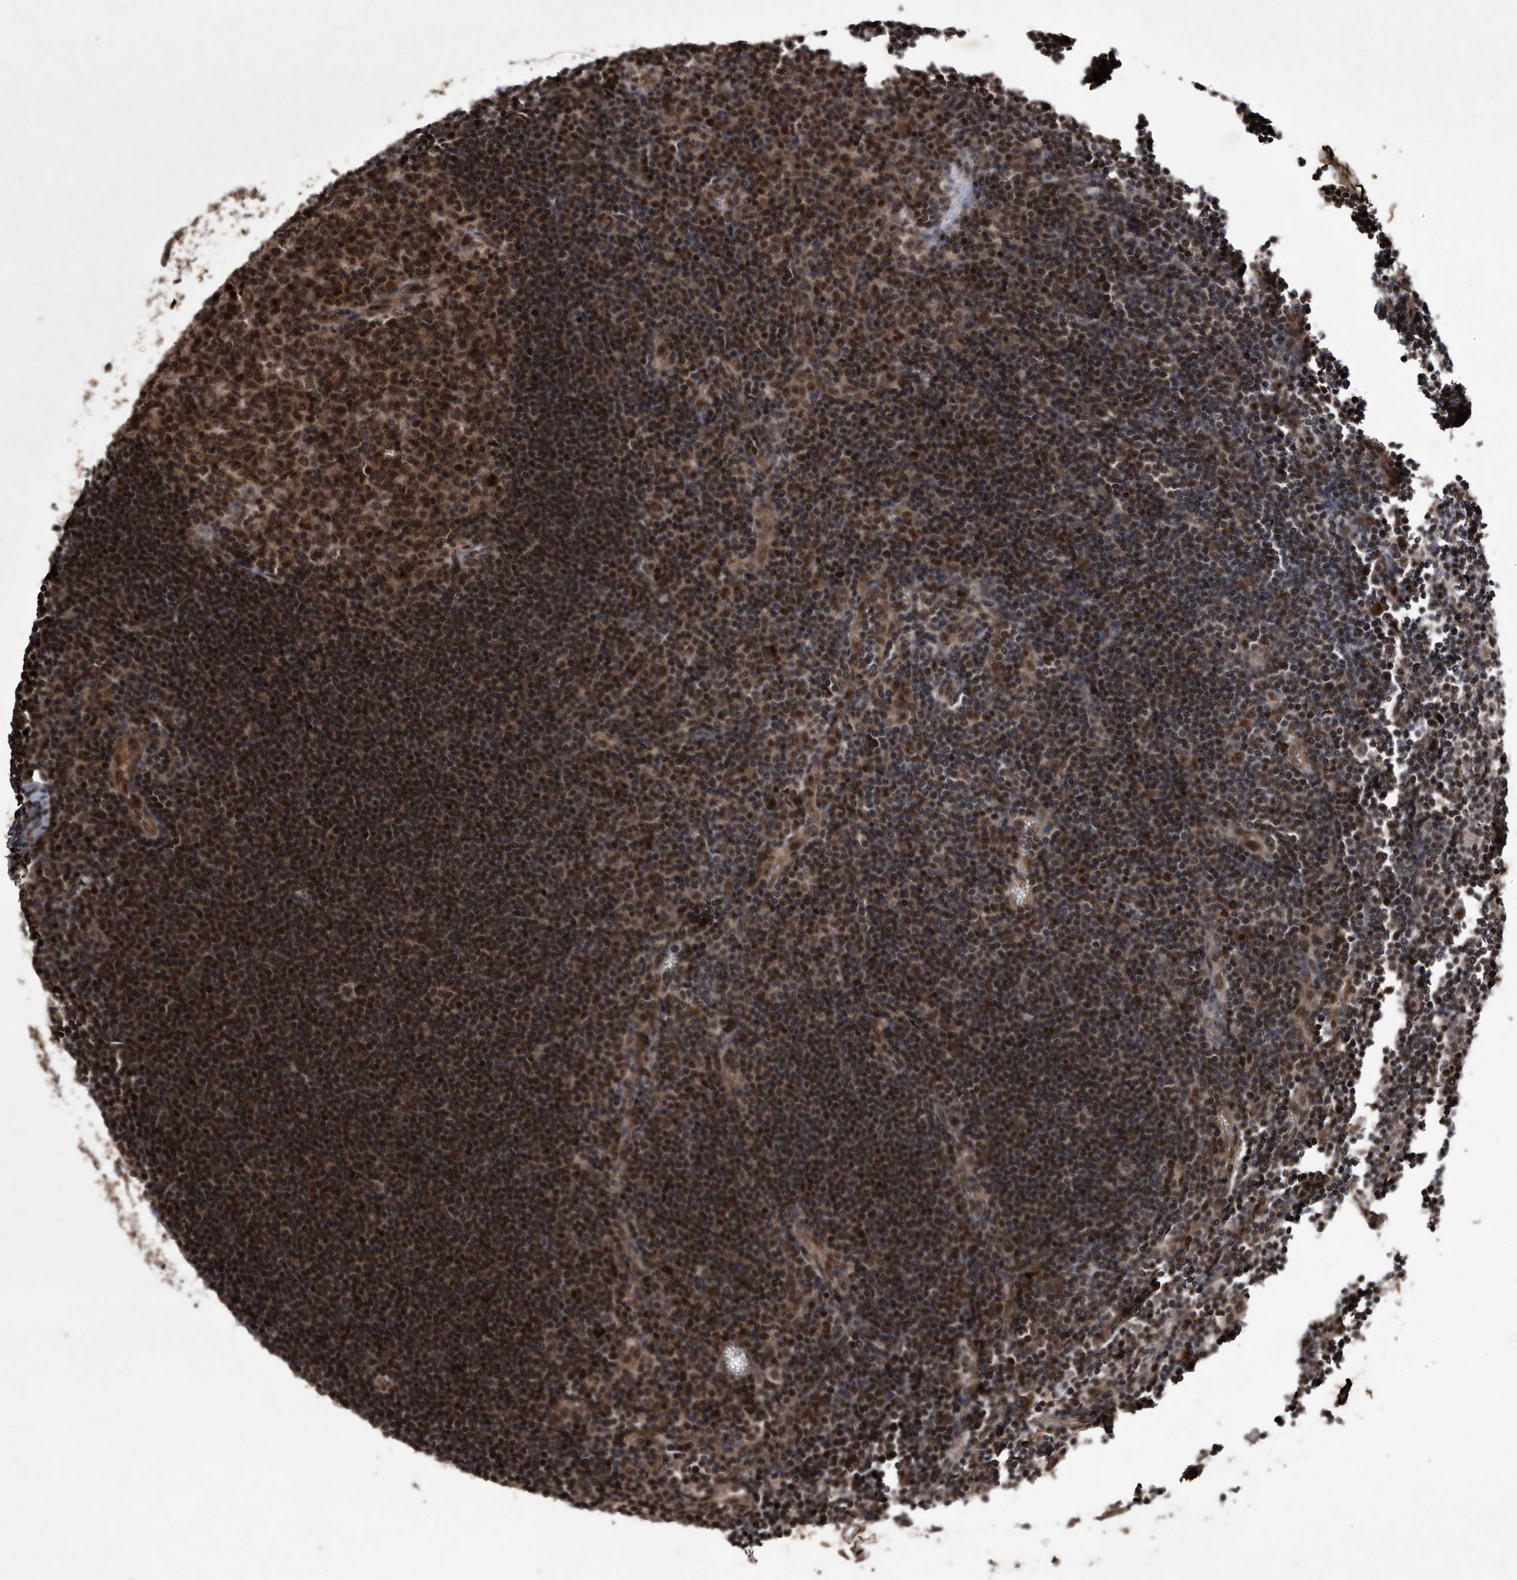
{"staining": {"intensity": "moderate", "quantity": ">75%", "location": "cytoplasmic/membranous,nuclear"}, "tissue": "lymph node", "cell_type": "Germinal center cells", "image_type": "normal", "snomed": [{"axis": "morphology", "description": "Normal tissue, NOS"}, {"axis": "morphology", "description": "Malignant melanoma, Metastatic site"}, {"axis": "topography", "description": "Lymph node"}], "caption": "Immunohistochemistry micrograph of benign lymph node stained for a protein (brown), which exhibits medium levels of moderate cytoplasmic/membranous,nuclear expression in about >75% of germinal center cells.", "gene": "RAD23B", "patient": {"sex": "male", "age": 41}}